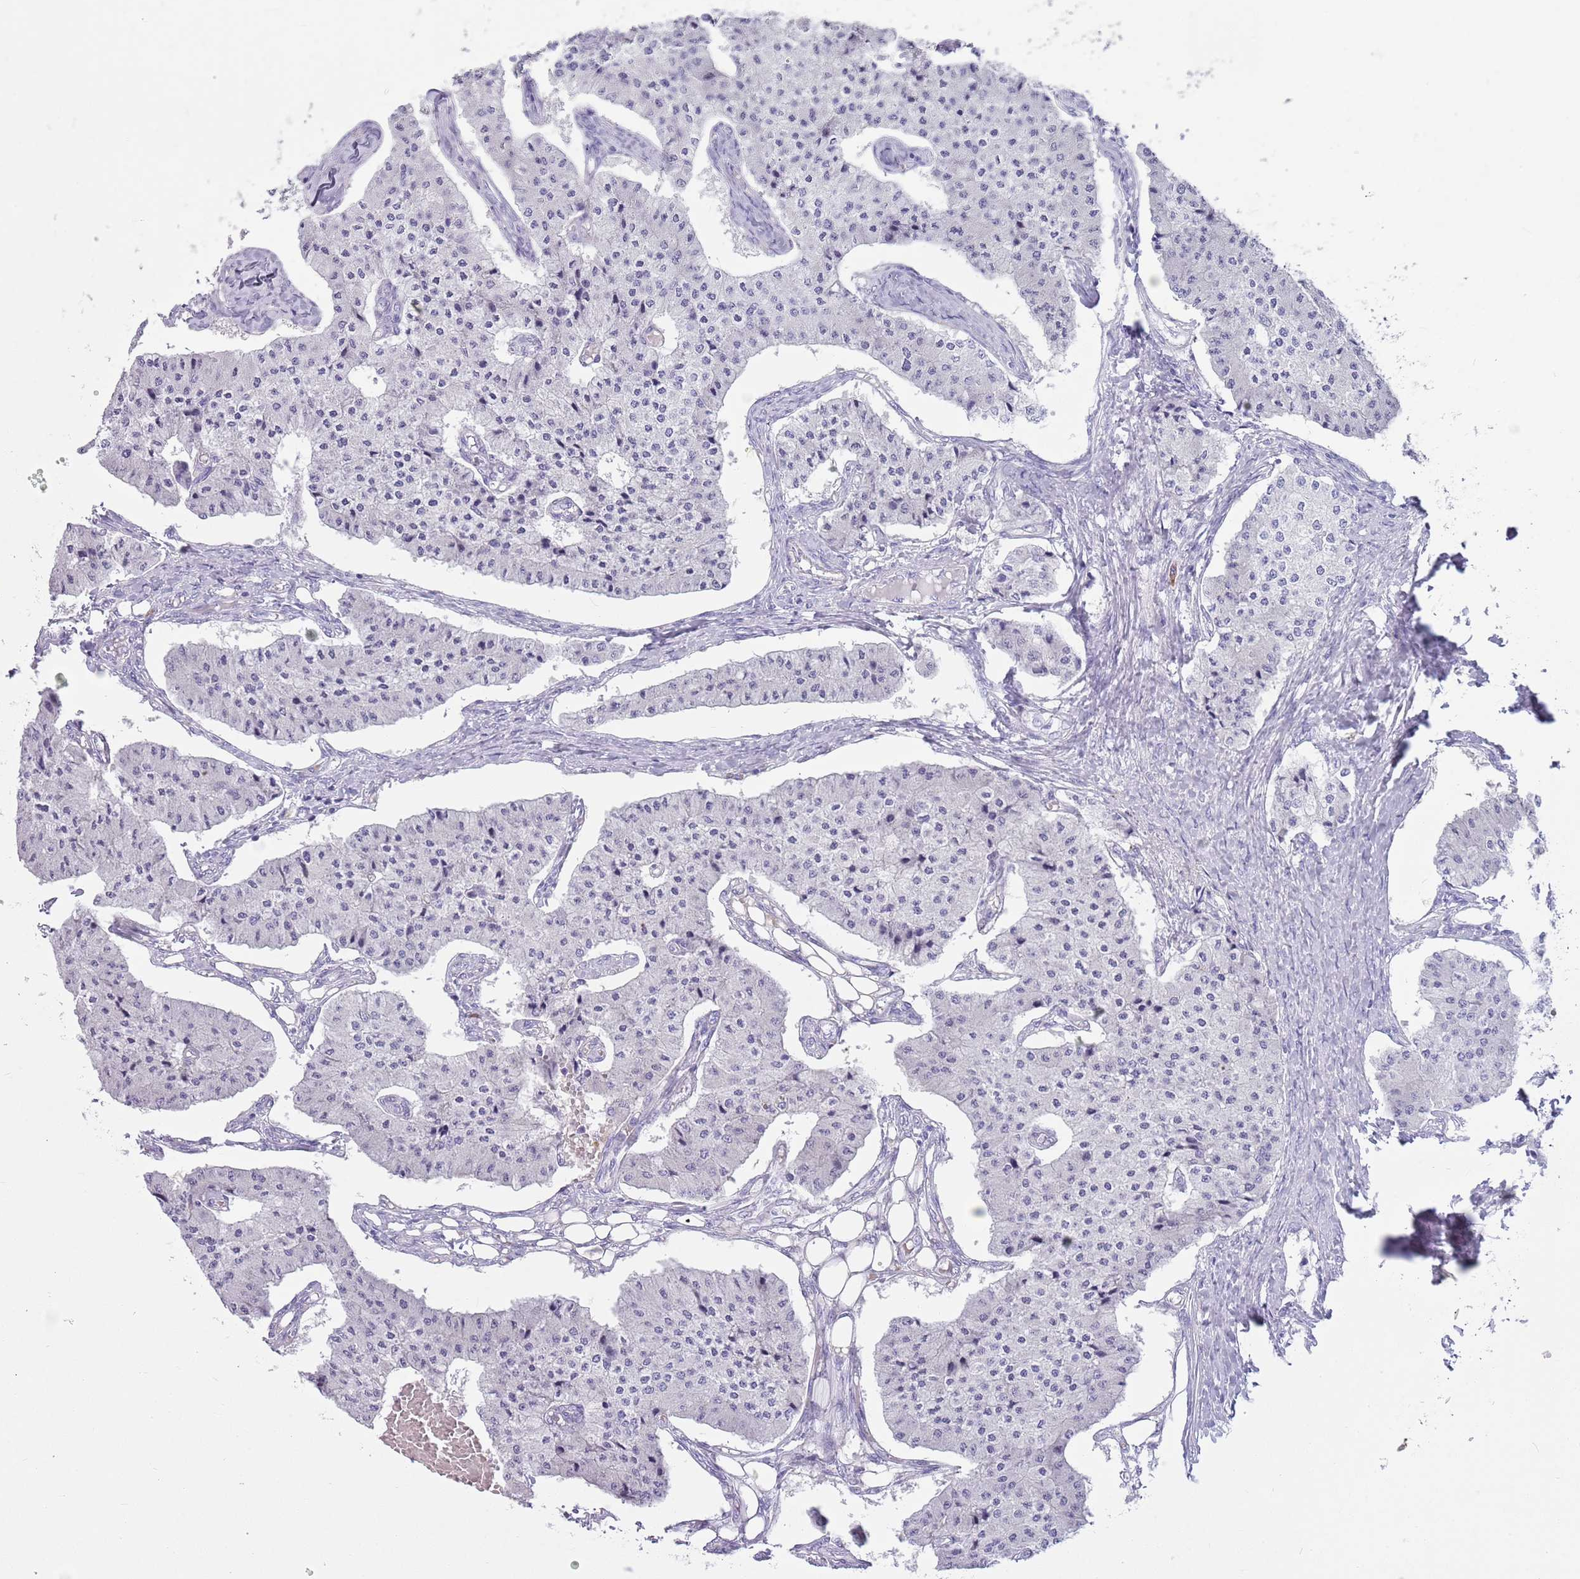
{"staining": {"intensity": "negative", "quantity": "none", "location": "none"}, "tissue": "carcinoid", "cell_type": "Tumor cells", "image_type": "cancer", "snomed": [{"axis": "morphology", "description": "Carcinoid, malignant, NOS"}, {"axis": "topography", "description": "Colon"}], "caption": "This is an IHC micrograph of human carcinoid. There is no positivity in tumor cells.", "gene": "LY6G5B", "patient": {"sex": "female", "age": 52}}